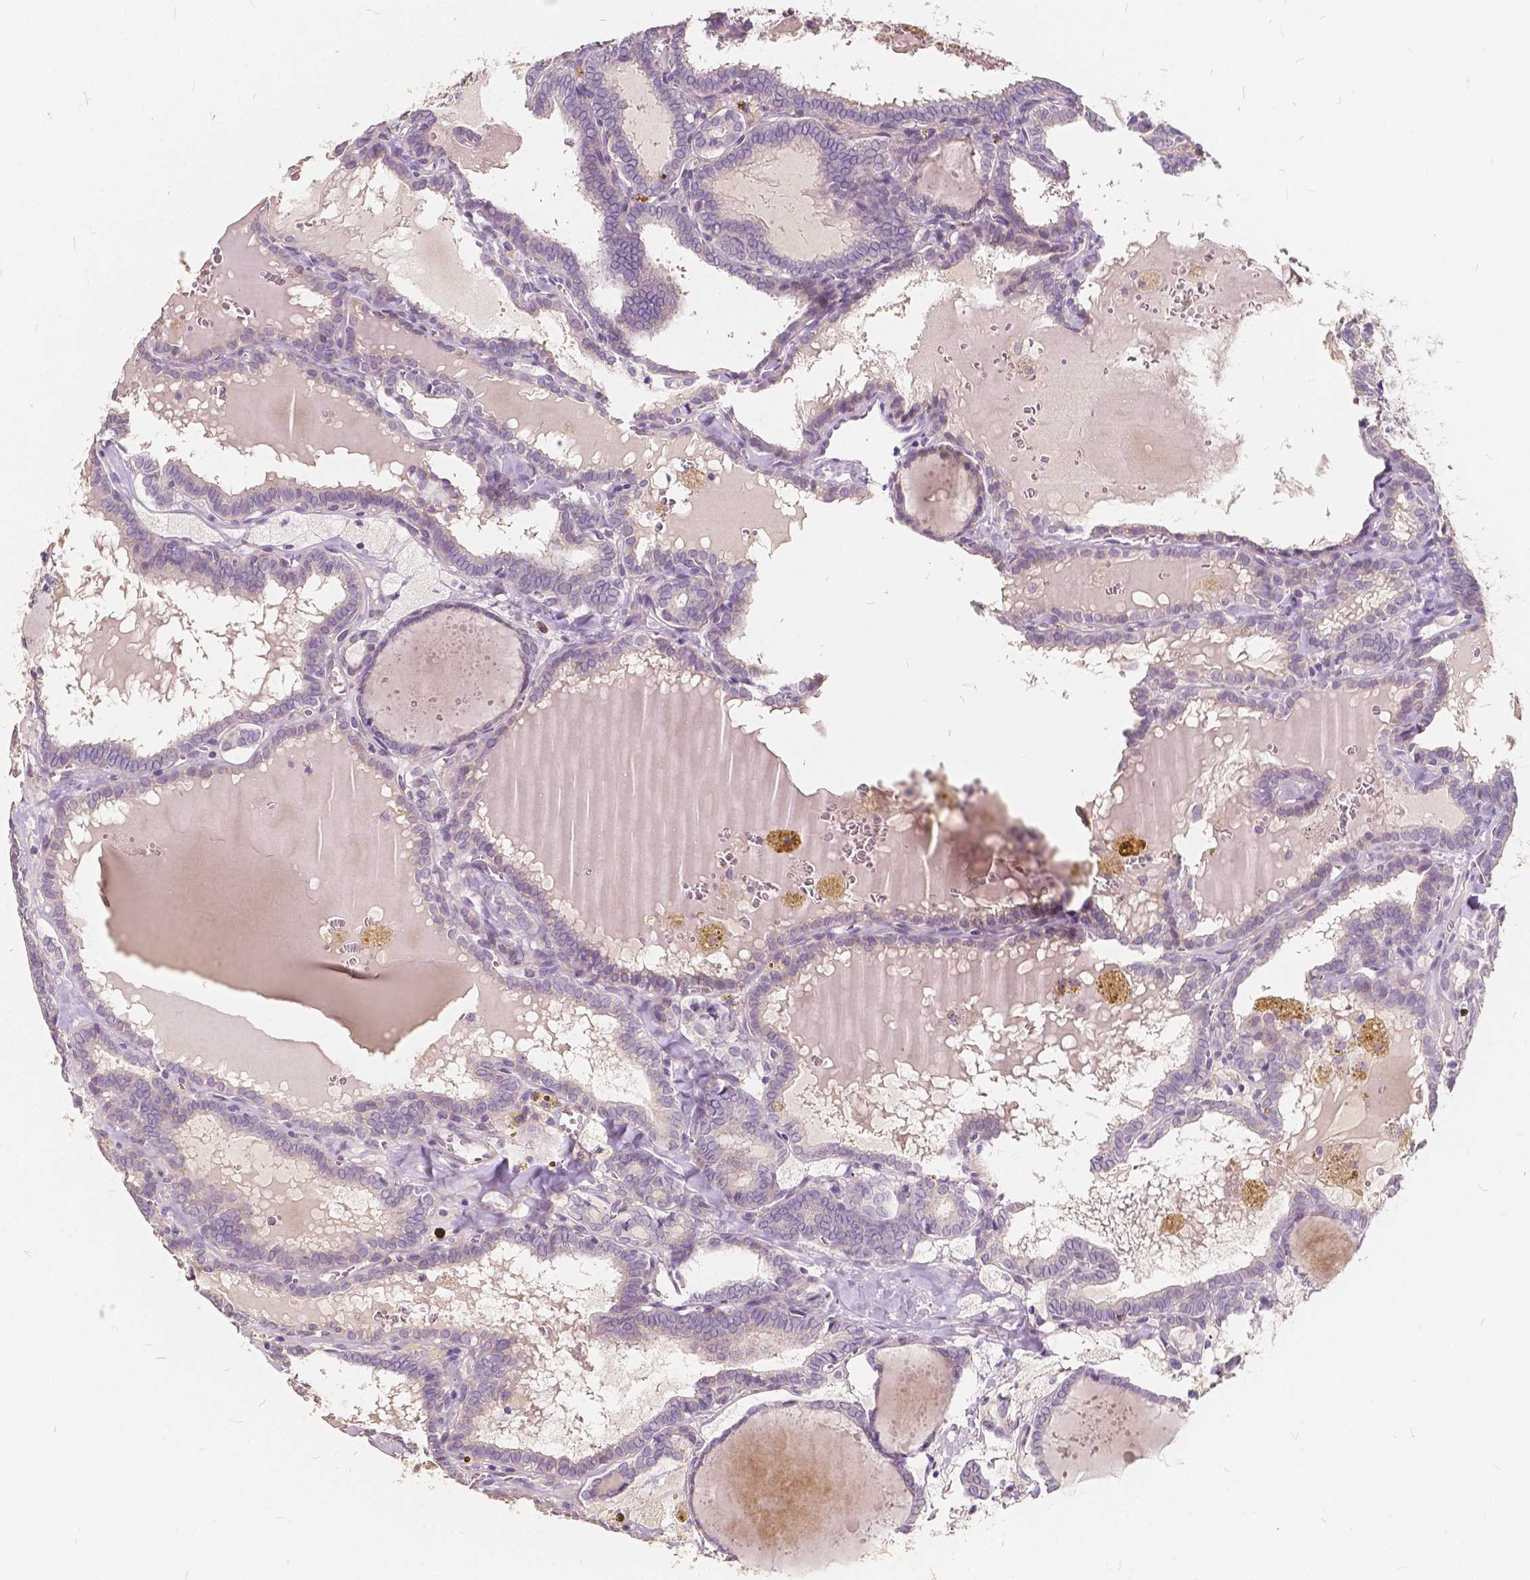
{"staining": {"intensity": "negative", "quantity": "none", "location": "none"}, "tissue": "thyroid cancer", "cell_type": "Tumor cells", "image_type": "cancer", "snomed": [{"axis": "morphology", "description": "Papillary adenocarcinoma, NOS"}, {"axis": "topography", "description": "Thyroid gland"}], "caption": "A high-resolution photomicrograph shows immunohistochemistry (IHC) staining of thyroid papillary adenocarcinoma, which exhibits no significant positivity in tumor cells.", "gene": "SLC7A8", "patient": {"sex": "female", "age": 39}}